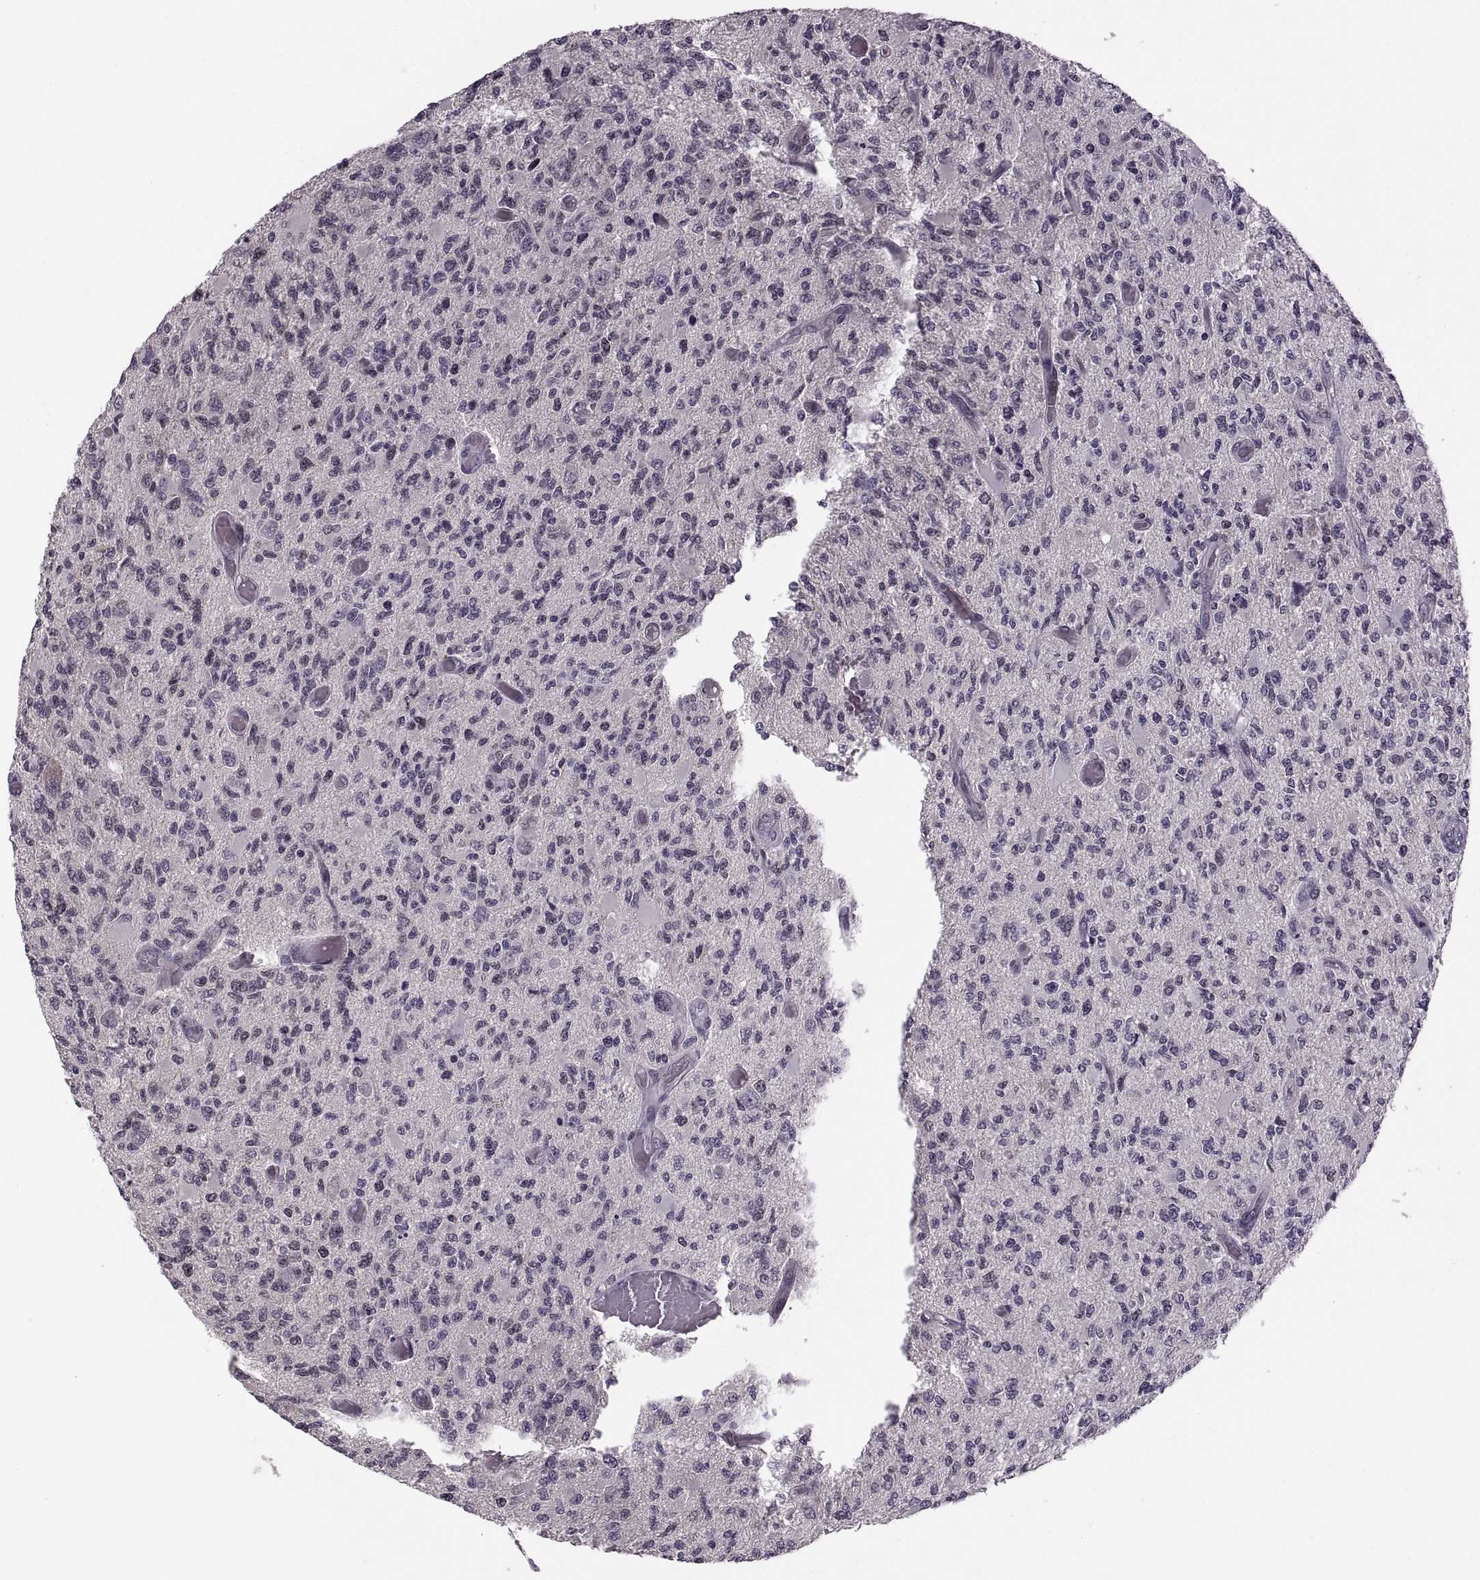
{"staining": {"intensity": "negative", "quantity": "none", "location": "none"}, "tissue": "glioma", "cell_type": "Tumor cells", "image_type": "cancer", "snomed": [{"axis": "morphology", "description": "Glioma, malignant, High grade"}, {"axis": "topography", "description": "Brain"}], "caption": "Immunohistochemistry histopathology image of glioma stained for a protein (brown), which displays no staining in tumor cells.", "gene": "CACNA1F", "patient": {"sex": "female", "age": 63}}